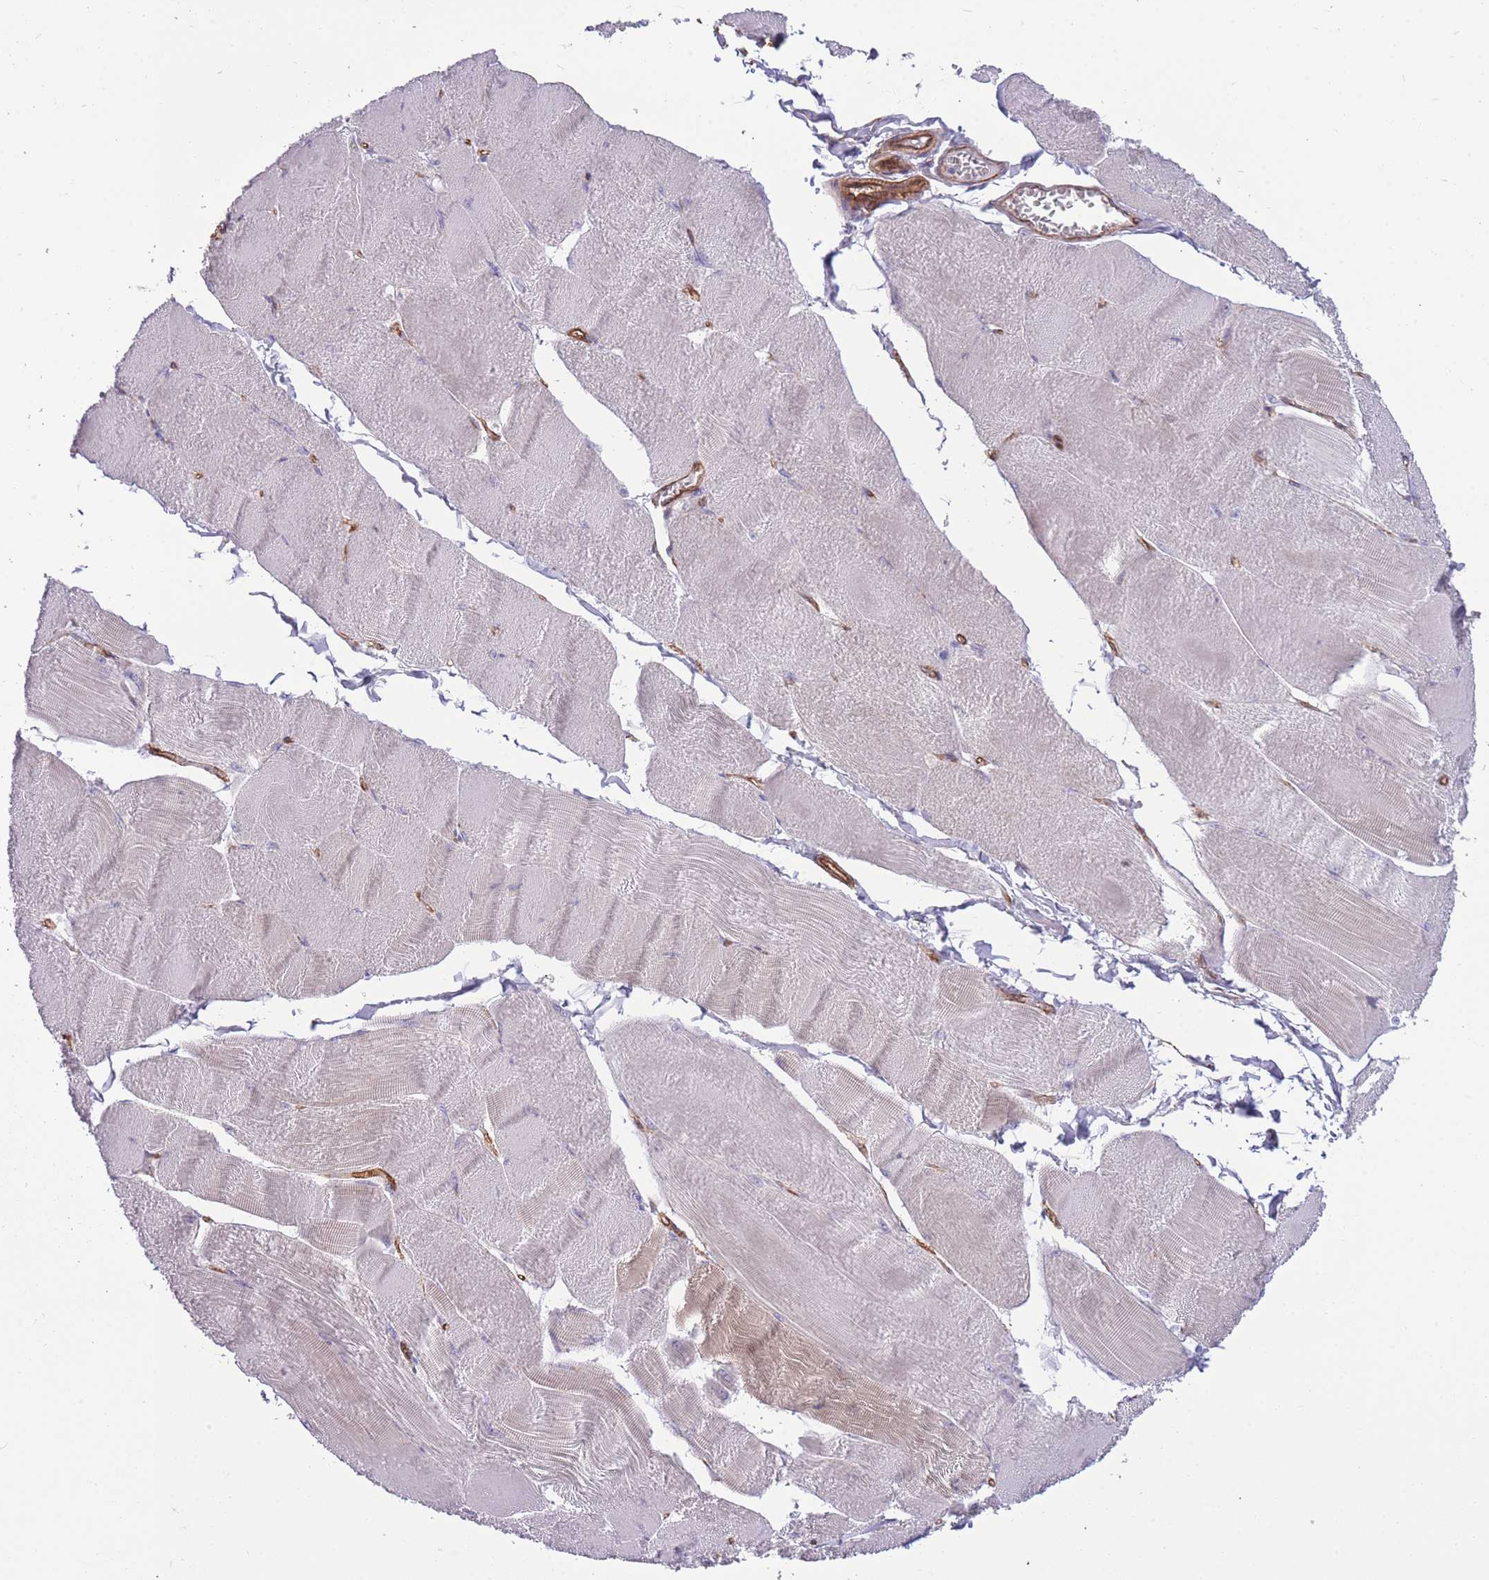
{"staining": {"intensity": "negative", "quantity": "none", "location": "none"}, "tissue": "skeletal muscle", "cell_type": "Myocytes", "image_type": "normal", "snomed": [{"axis": "morphology", "description": "Normal tissue, NOS"}, {"axis": "morphology", "description": "Basal cell carcinoma"}, {"axis": "topography", "description": "Skeletal muscle"}], "caption": "The IHC image has no significant expression in myocytes of skeletal muscle.", "gene": "RGS11", "patient": {"sex": "female", "age": 64}}